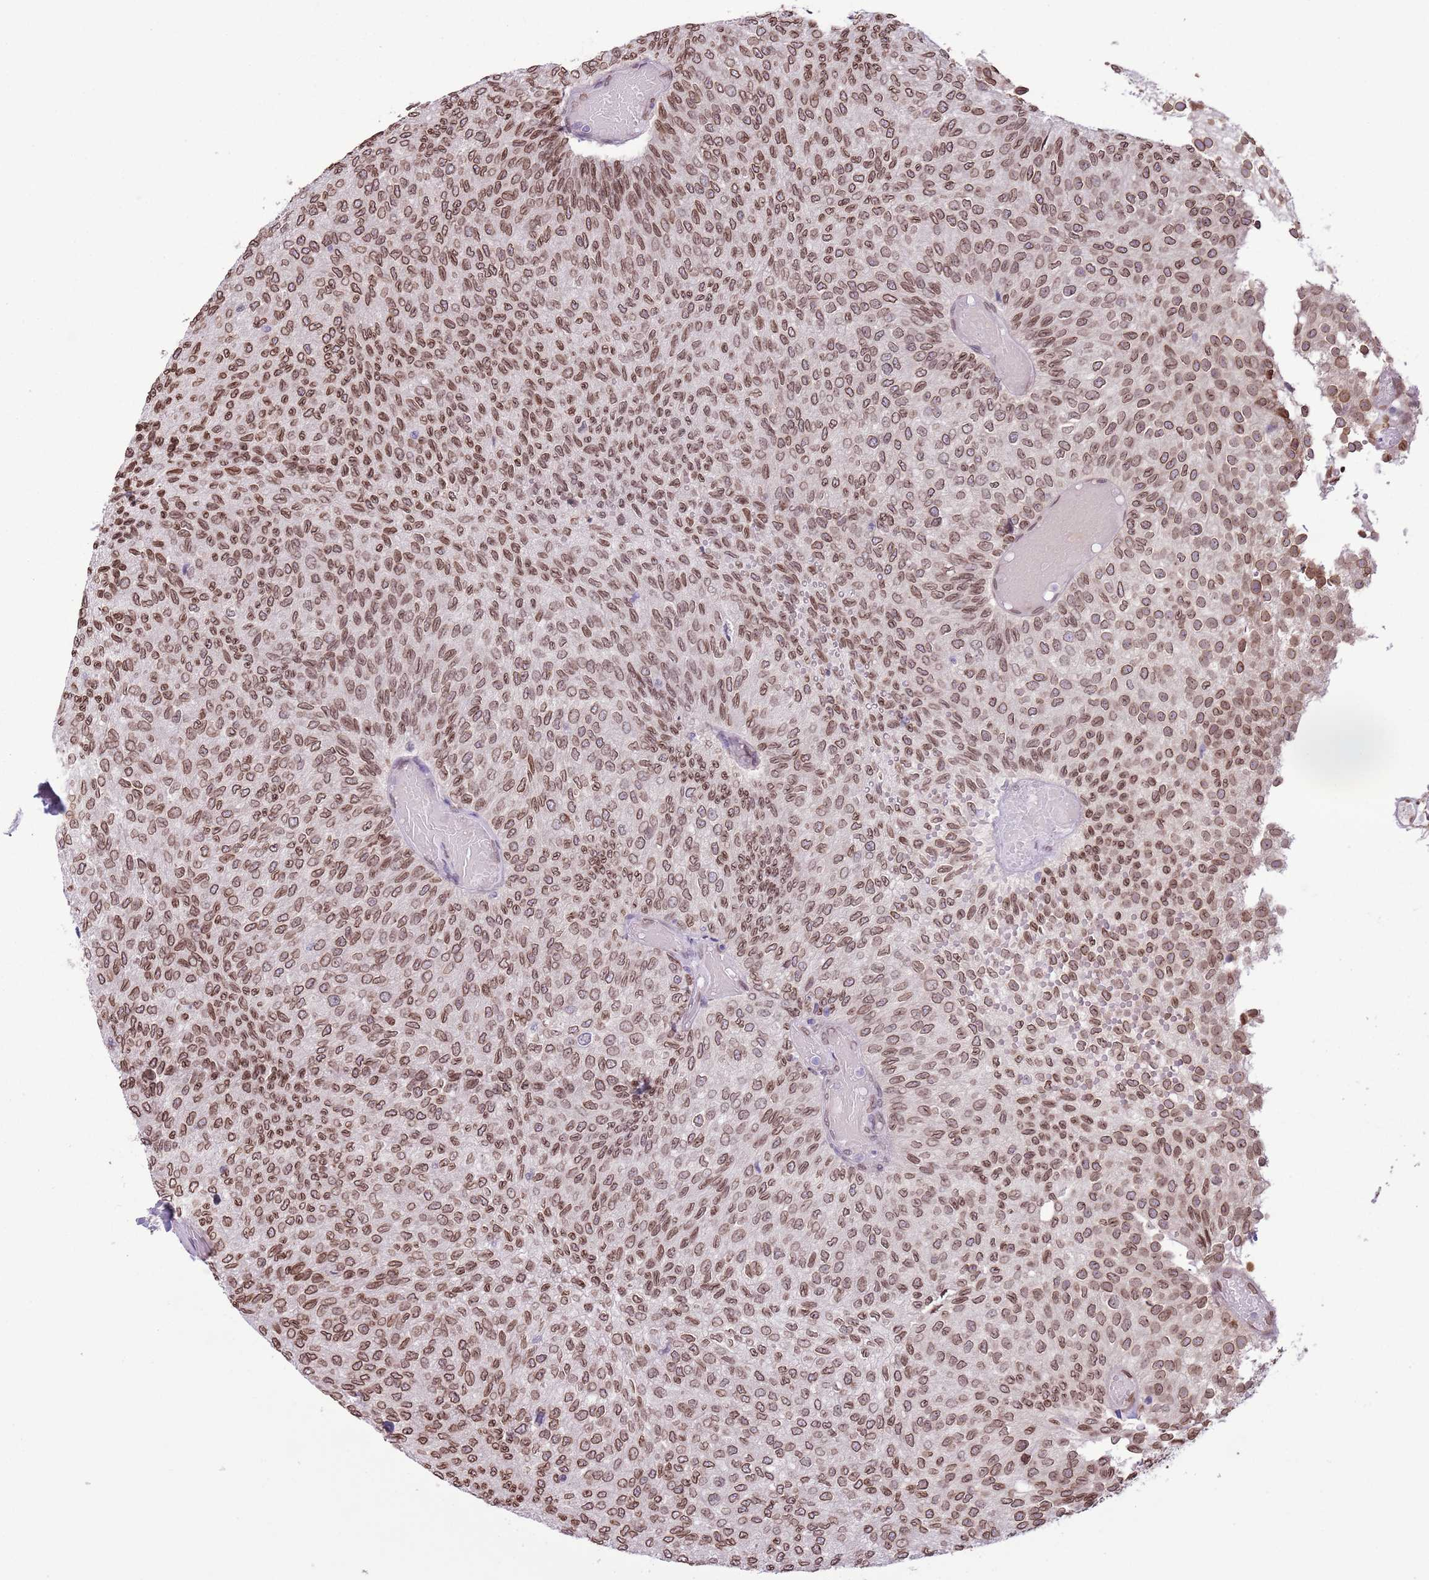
{"staining": {"intensity": "moderate", "quantity": ">75%", "location": "cytoplasmic/membranous,nuclear"}, "tissue": "urothelial cancer", "cell_type": "Tumor cells", "image_type": "cancer", "snomed": [{"axis": "morphology", "description": "Urothelial carcinoma, Low grade"}, {"axis": "topography", "description": "Urinary bladder"}], "caption": "The immunohistochemical stain labels moderate cytoplasmic/membranous and nuclear positivity in tumor cells of urothelial carcinoma (low-grade) tissue.", "gene": "ZGLP1", "patient": {"sex": "male", "age": 78}}